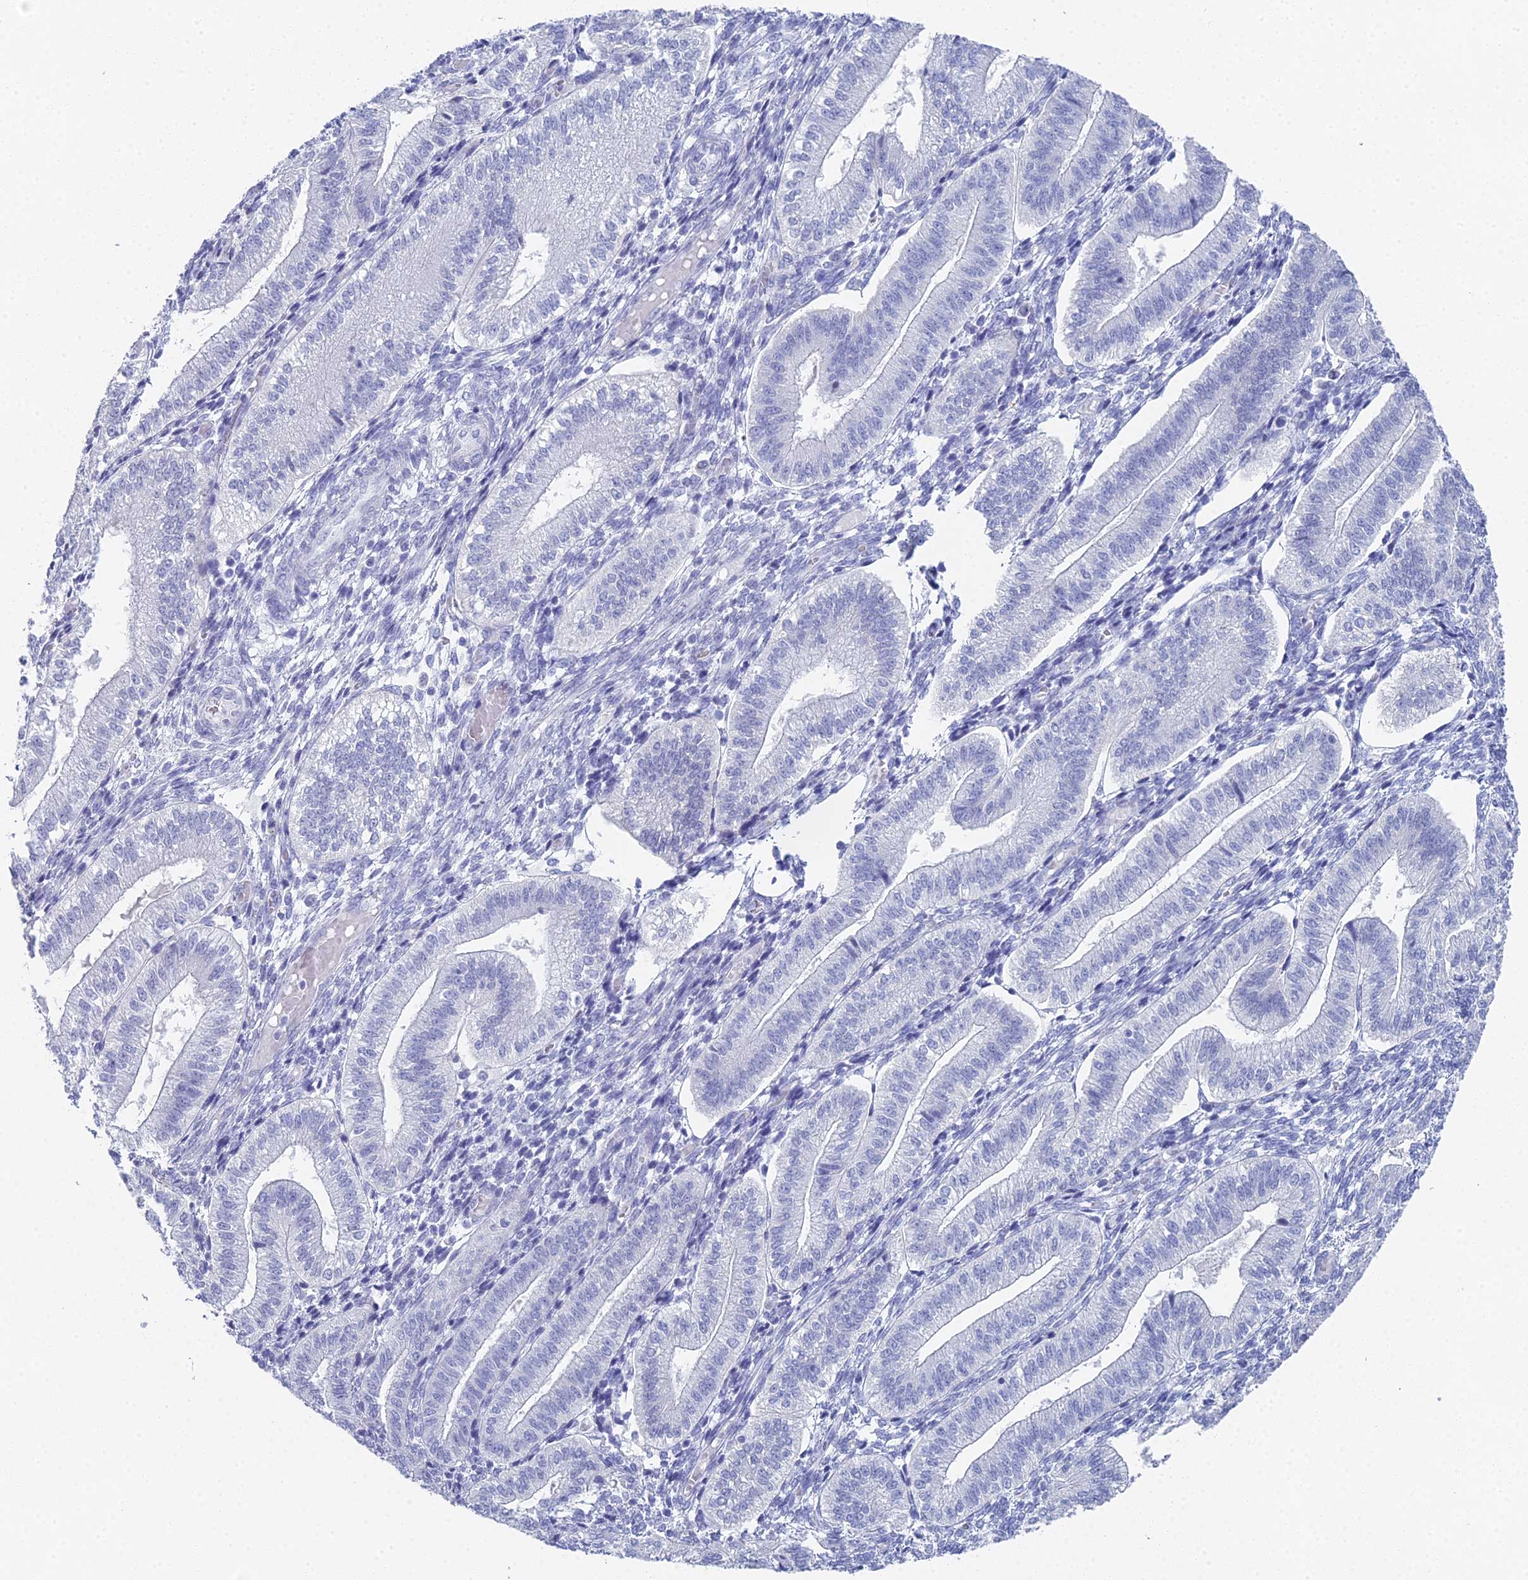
{"staining": {"intensity": "negative", "quantity": "none", "location": "none"}, "tissue": "endometrium", "cell_type": "Cells in endometrial stroma", "image_type": "normal", "snomed": [{"axis": "morphology", "description": "Normal tissue, NOS"}, {"axis": "topography", "description": "Endometrium"}], "caption": "Micrograph shows no protein staining in cells in endometrial stroma of unremarkable endometrium.", "gene": "ALPP", "patient": {"sex": "female", "age": 34}}